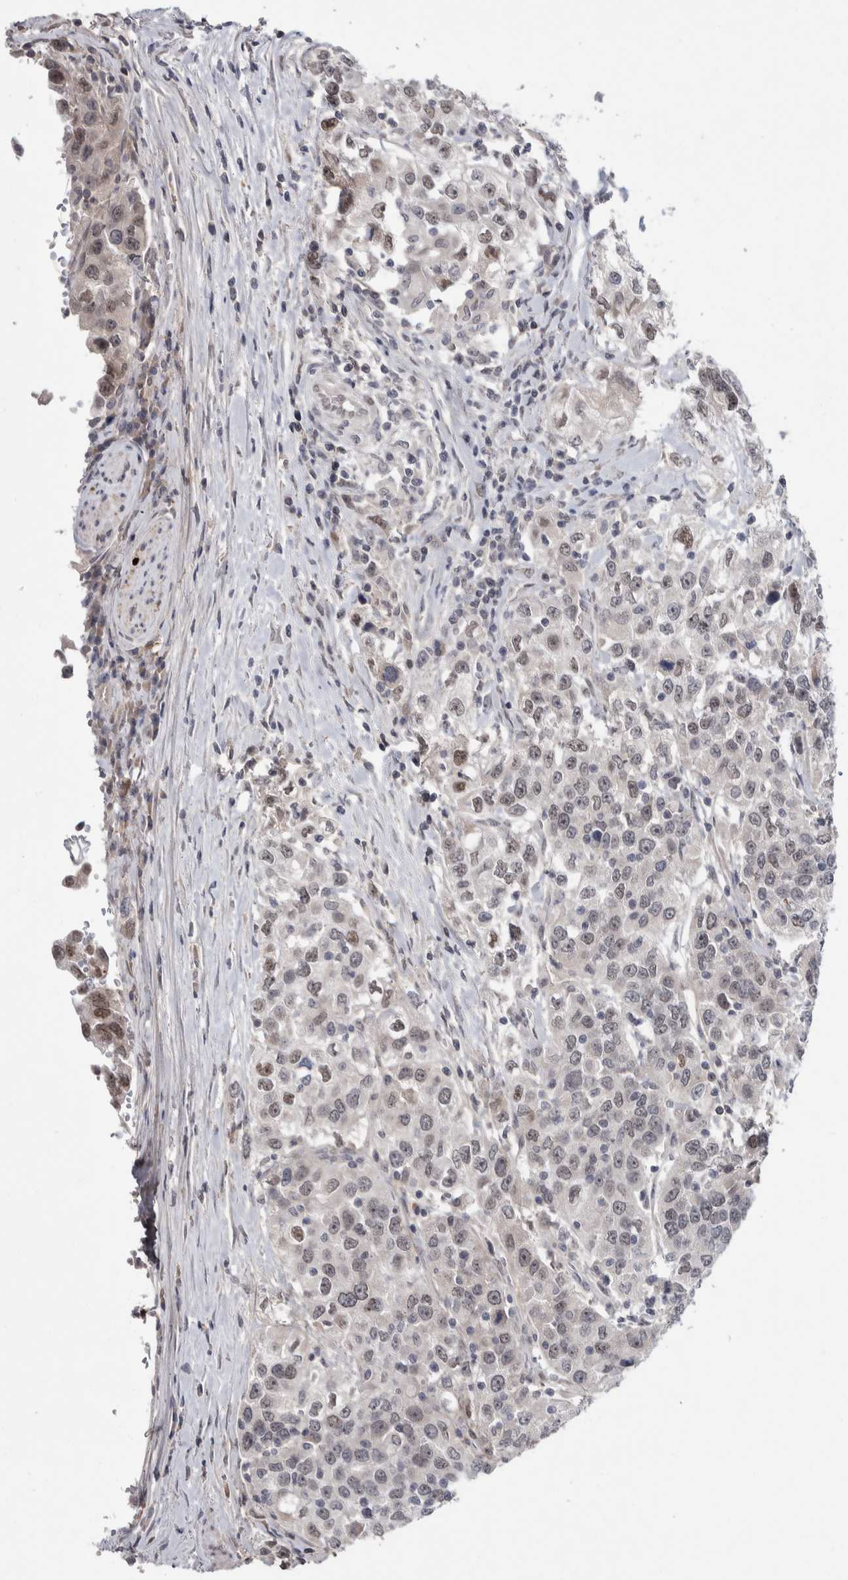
{"staining": {"intensity": "weak", "quantity": ">75%", "location": "nuclear"}, "tissue": "urothelial cancer", "cell_type": "Tumor cells", "image_type": "cancer", "snomed": [{"axis": "morphology", "description": "Urothelial carcinoma, High grade"}, {"axis": "topography", "description": "Urinary bladder"}], "caption": "A histopathology image of urothelial cancer stained for a protein demonstrates weak nuclear brown staining in tumor cells. Immunohistochemistry (ihc) stains the protein in brown and the nuclei are stained blue.", "gene": "ASPN", "patient": {"sex": "female", "age": 80}}